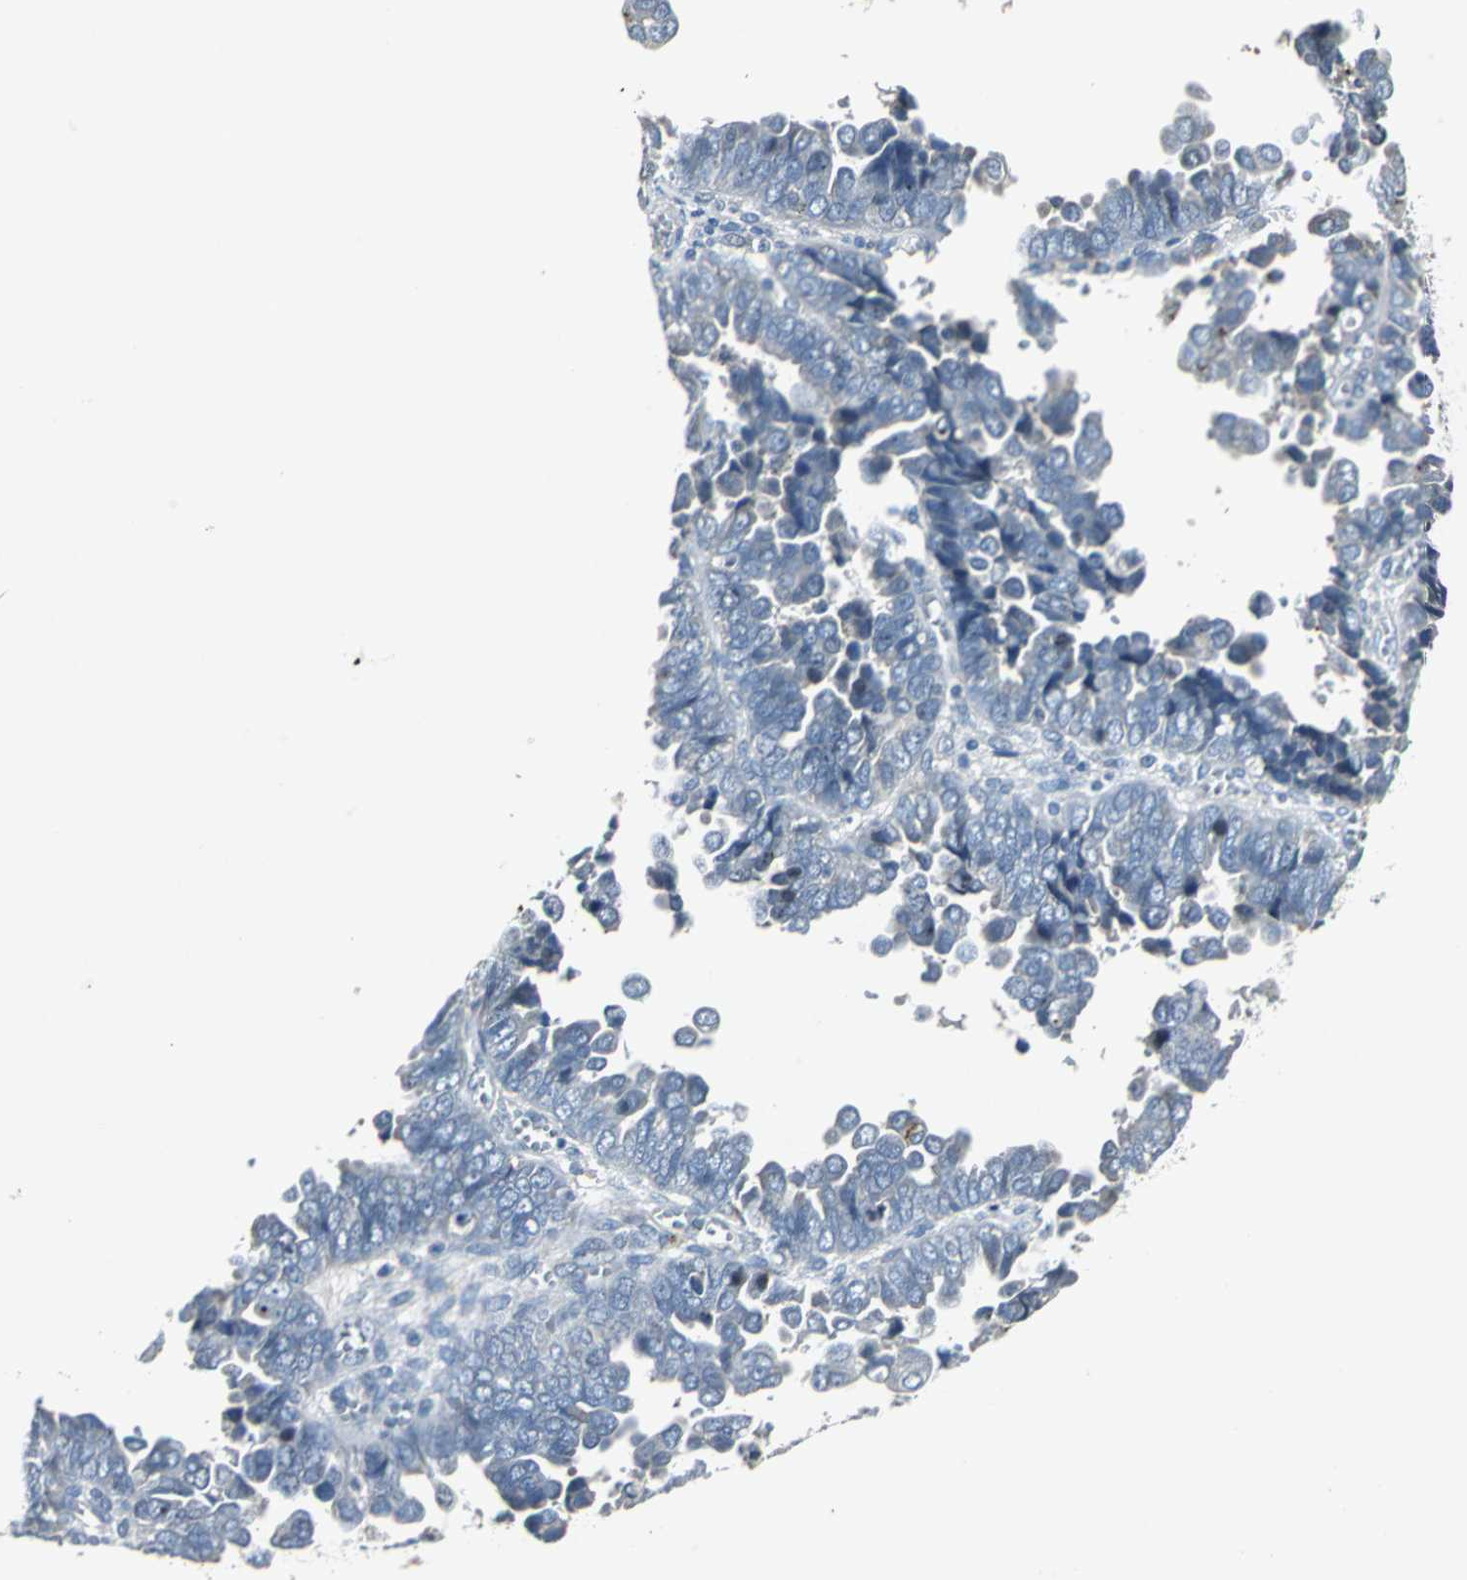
{"staining": {"intensity": "negative", "quantity": "none", "location": "none"}, "tissue": "endometrial cancer", "cell_type": "Tumor cells", "image_type": "cancer", "snomed": [{"axis": "morphology", "description": "Adenocarcinoma, NOS"}, {"axis": "topography", "description": "Endometrium"}], "caption": "High magnification brightfield microscopy of adenocarcinoma (endometrial) stained with DAB (brown) and counterstained with hematoxylin (blue): tumor cells show no significant positivity. The staining is performed using DAB (3,3'-diaminobenzidine) brown chromogen with nuclei counter-stained in using hematoxylin.", "gene": "SLC2A13", "patient": {"sex": "female", "age": 75}}